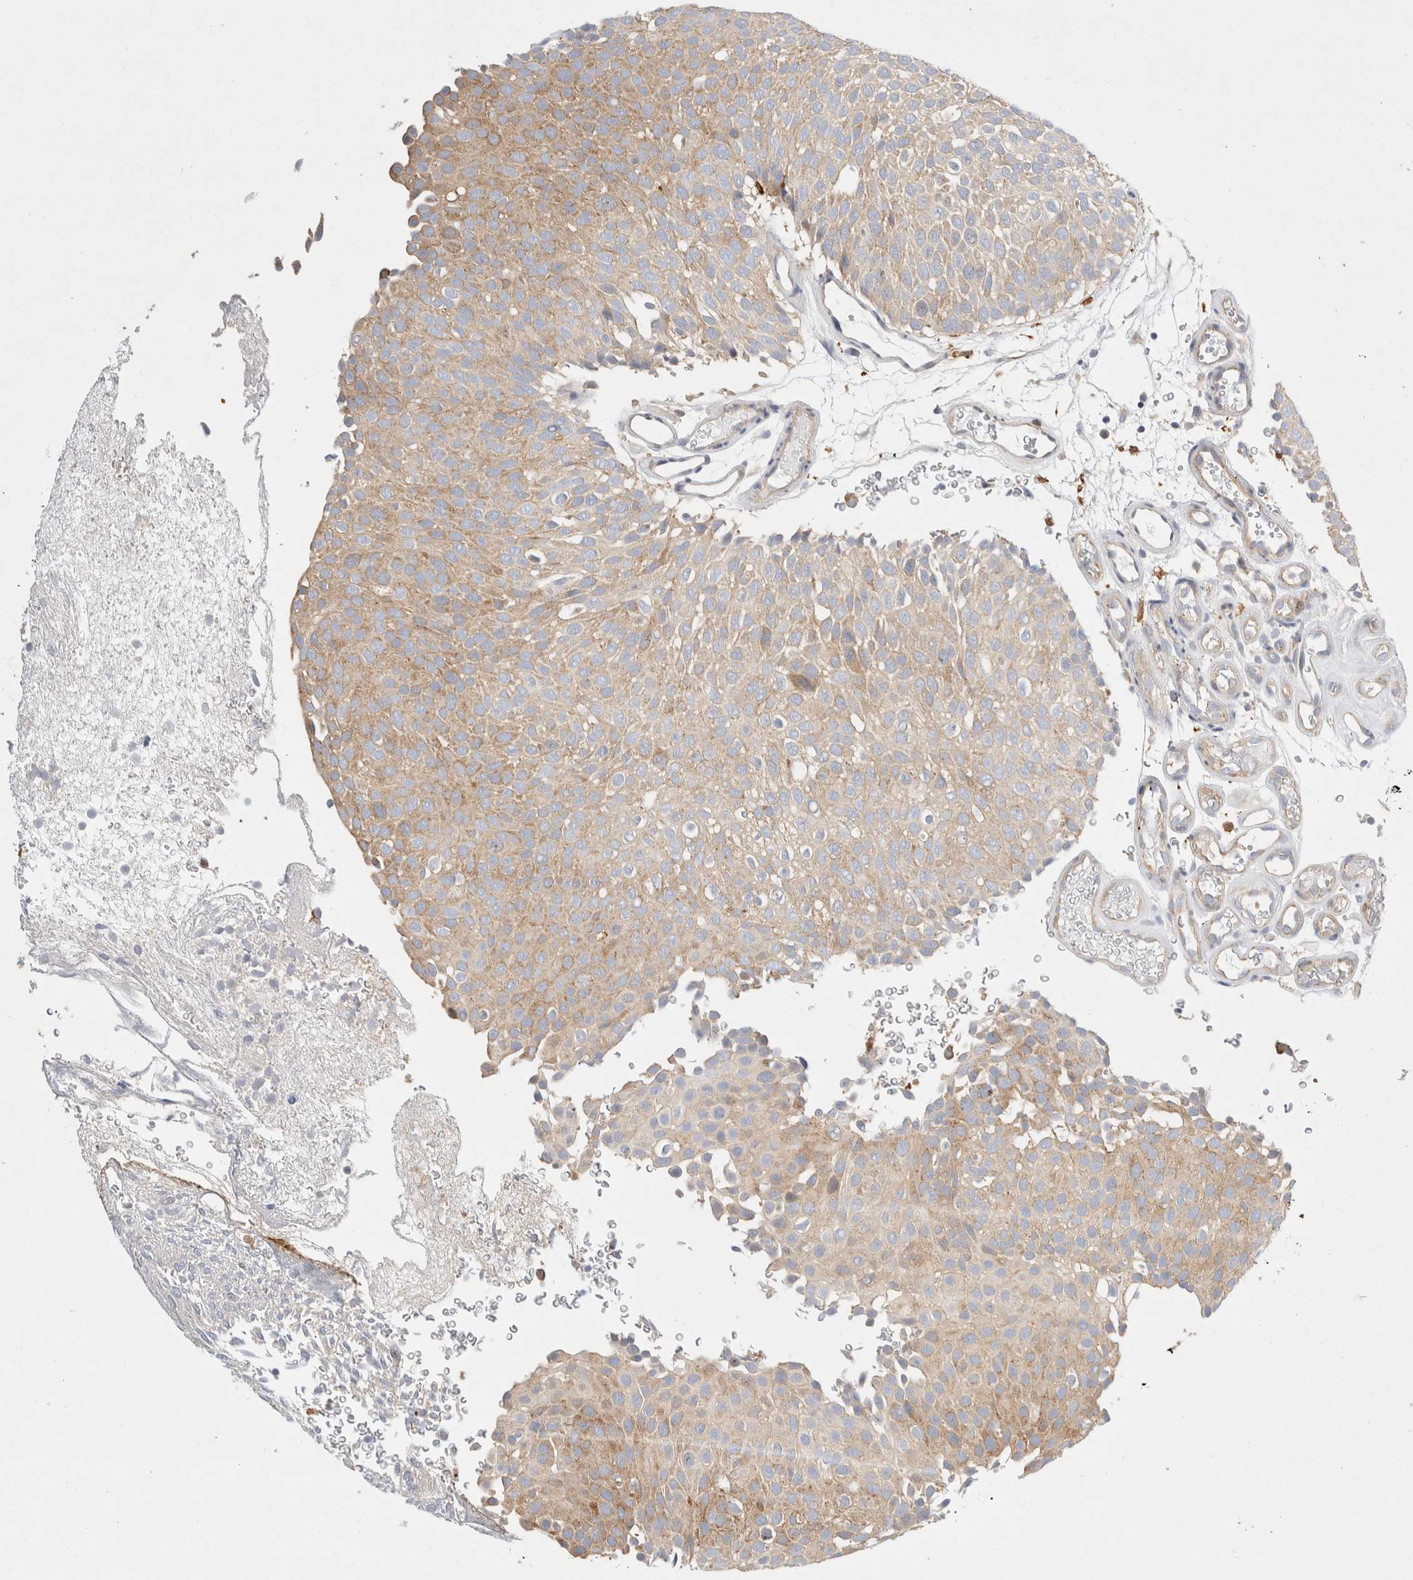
{"staining": {"intensity": "moderate", "quantity": ">75%", "location": "cytoplasmic/membranous"}, "tissue": "urothelial cancer", "cell_type": "Tumor cells", "image_type": "cancer", "snomed": [{"axis": "morphology", "description": "Urothelial carcinoma, Low grade"}, {"axis": "topography", "description": "Urinary bladder"}], "caption": "High-magnification brightfield microscopy of urothelial cancer stained with DAB (brown) and counterstained with hematoxylin (blue). tumor cells exhibit moderate cytoplasmic/membranous staining is seen in approximately>75% of cells.", "gene": "CDCA7L", "patient": {"sex": "male", "age": 78}}